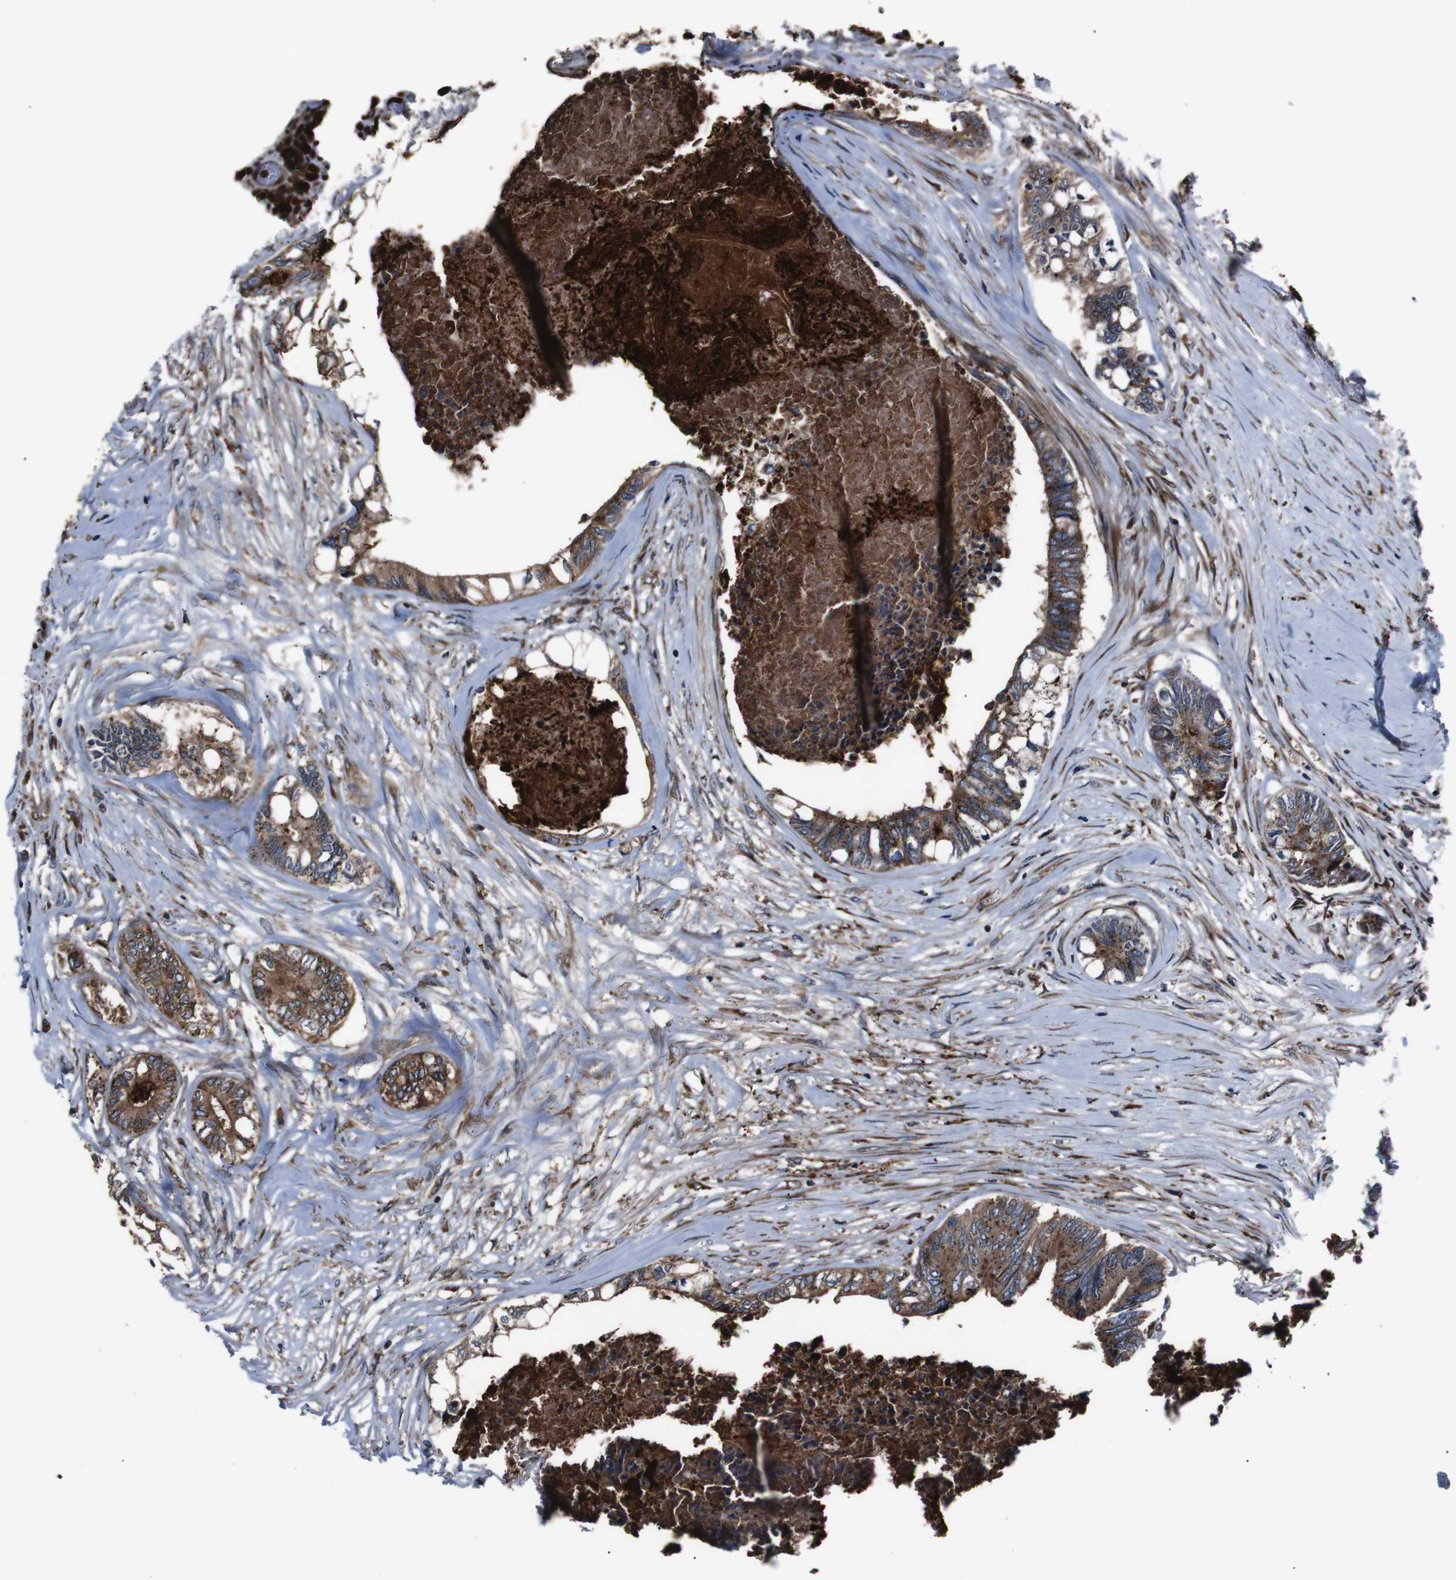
{"staining": {"intensity": "moderate", "quantity": ">75%", "location": "cytoplasmic/membranous"}, "tissue": "colorectal cancer", "cell_type": "Tumor cells", "image_type": "cancer", "snomed": [{"axis": "morphology", "description": "Adenocarcinoma, NOS"}, {"axis": "topography", "description": "Rectum"}], "caption": "Human adenocarcinoma (colorectal) stained with a protein marker shows moderate staining in tumor cells.", "gene": "EIF4A2", "patient": {"sex": "male", "age": 63}}